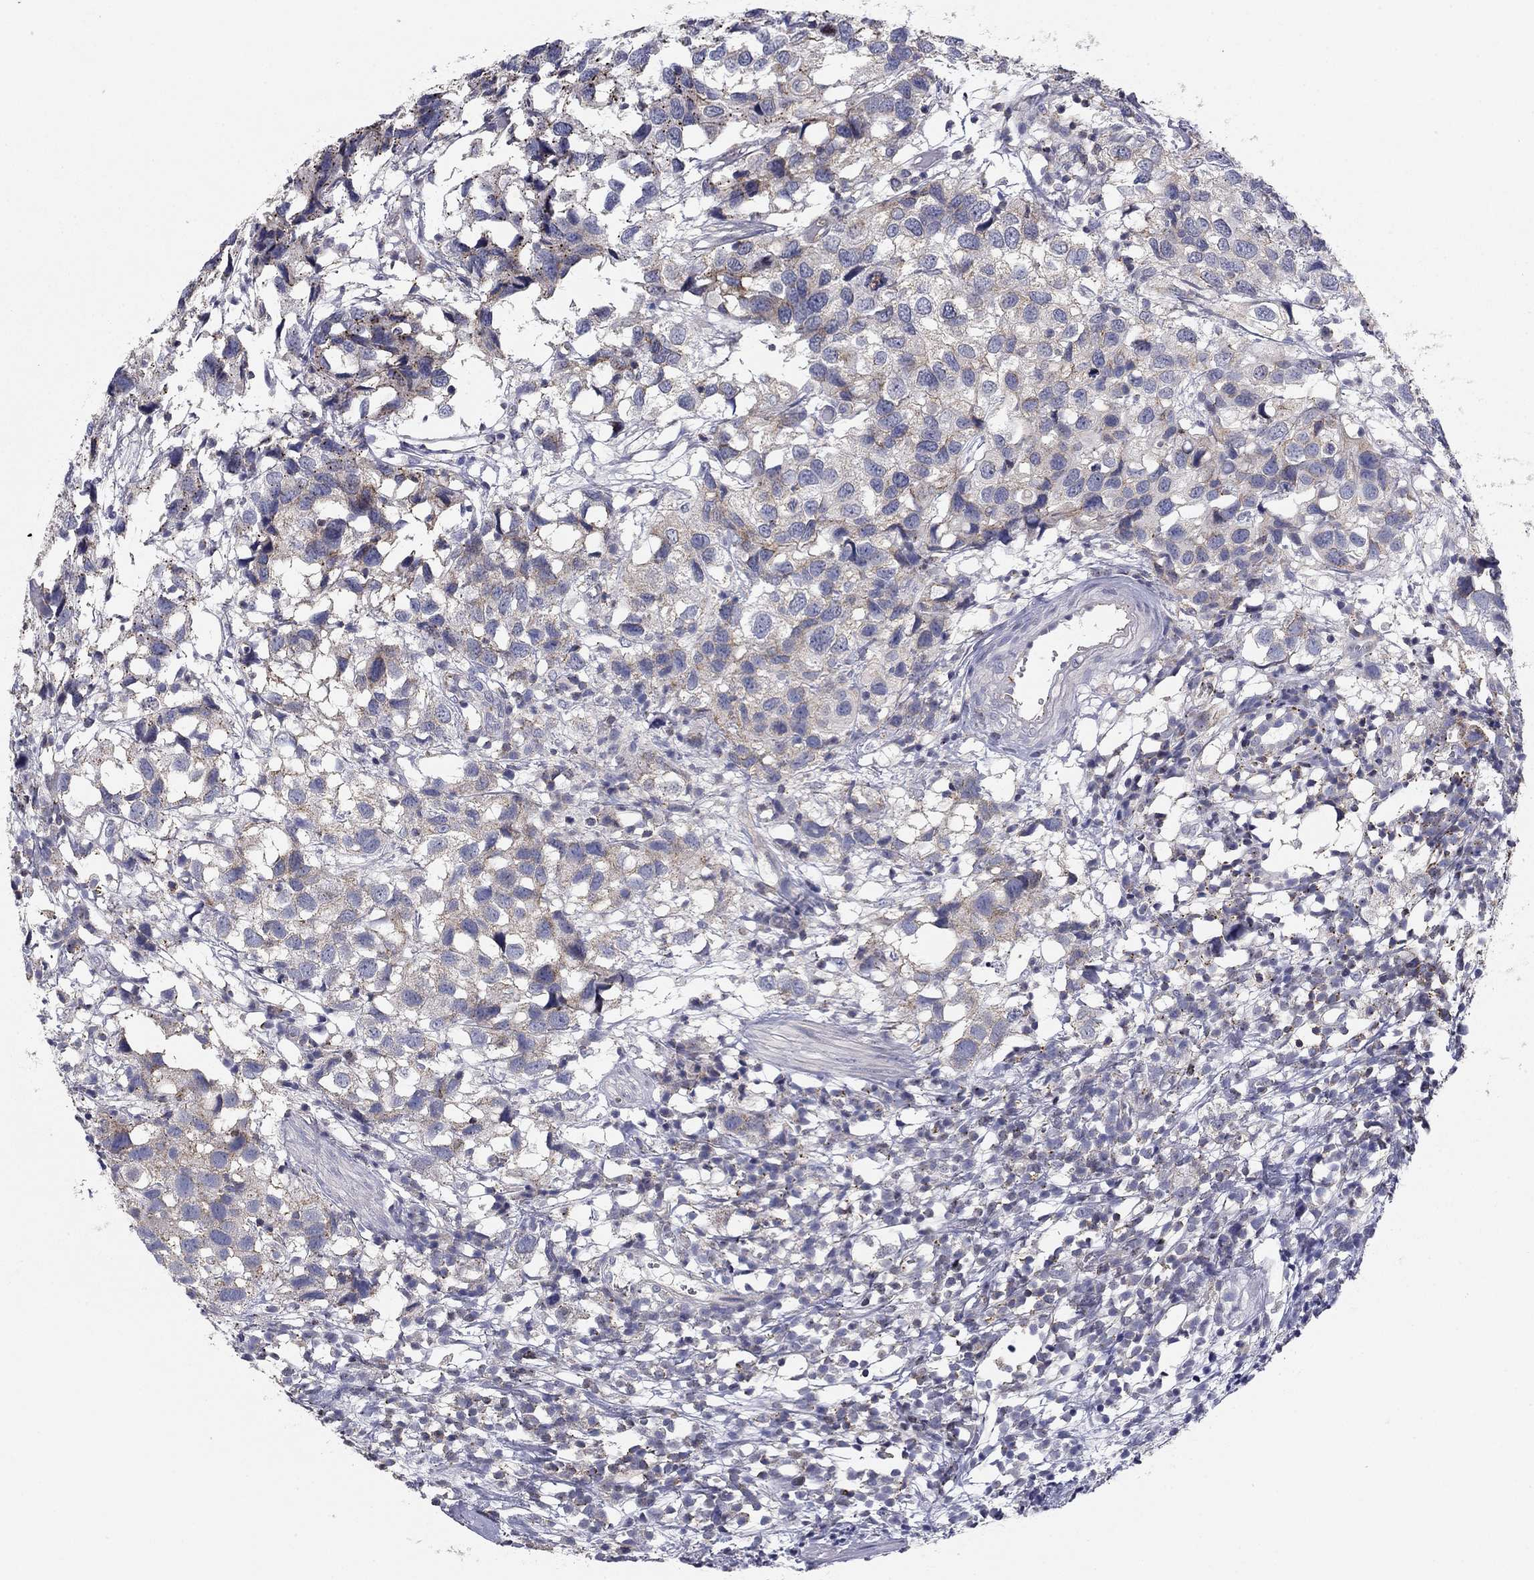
{"staining": {"intensity": "moderate", "quantity": "25%-75%", "location": "cytoplasmic/membranous"}, "tissue": "urothelial cancer", "cell_type": "Tumor cells", "image_type": "cancer", "snomed": [{"axis": "morphology", "description": "Urothelial carcinoma, High grade"}, {"axis": "topography", "description": "Urinary bladder"}], "caption": "This photomicrograph exhibits urothelial cancer stained with IHC to label a protein in brown. The cytoplasmic/membranous of tumor cells show moderate positivity for the protein. Nuclei are counter-stained blue.", "gene": "SEPTIN3", "patient": {"sex": "male", "age": 79}}